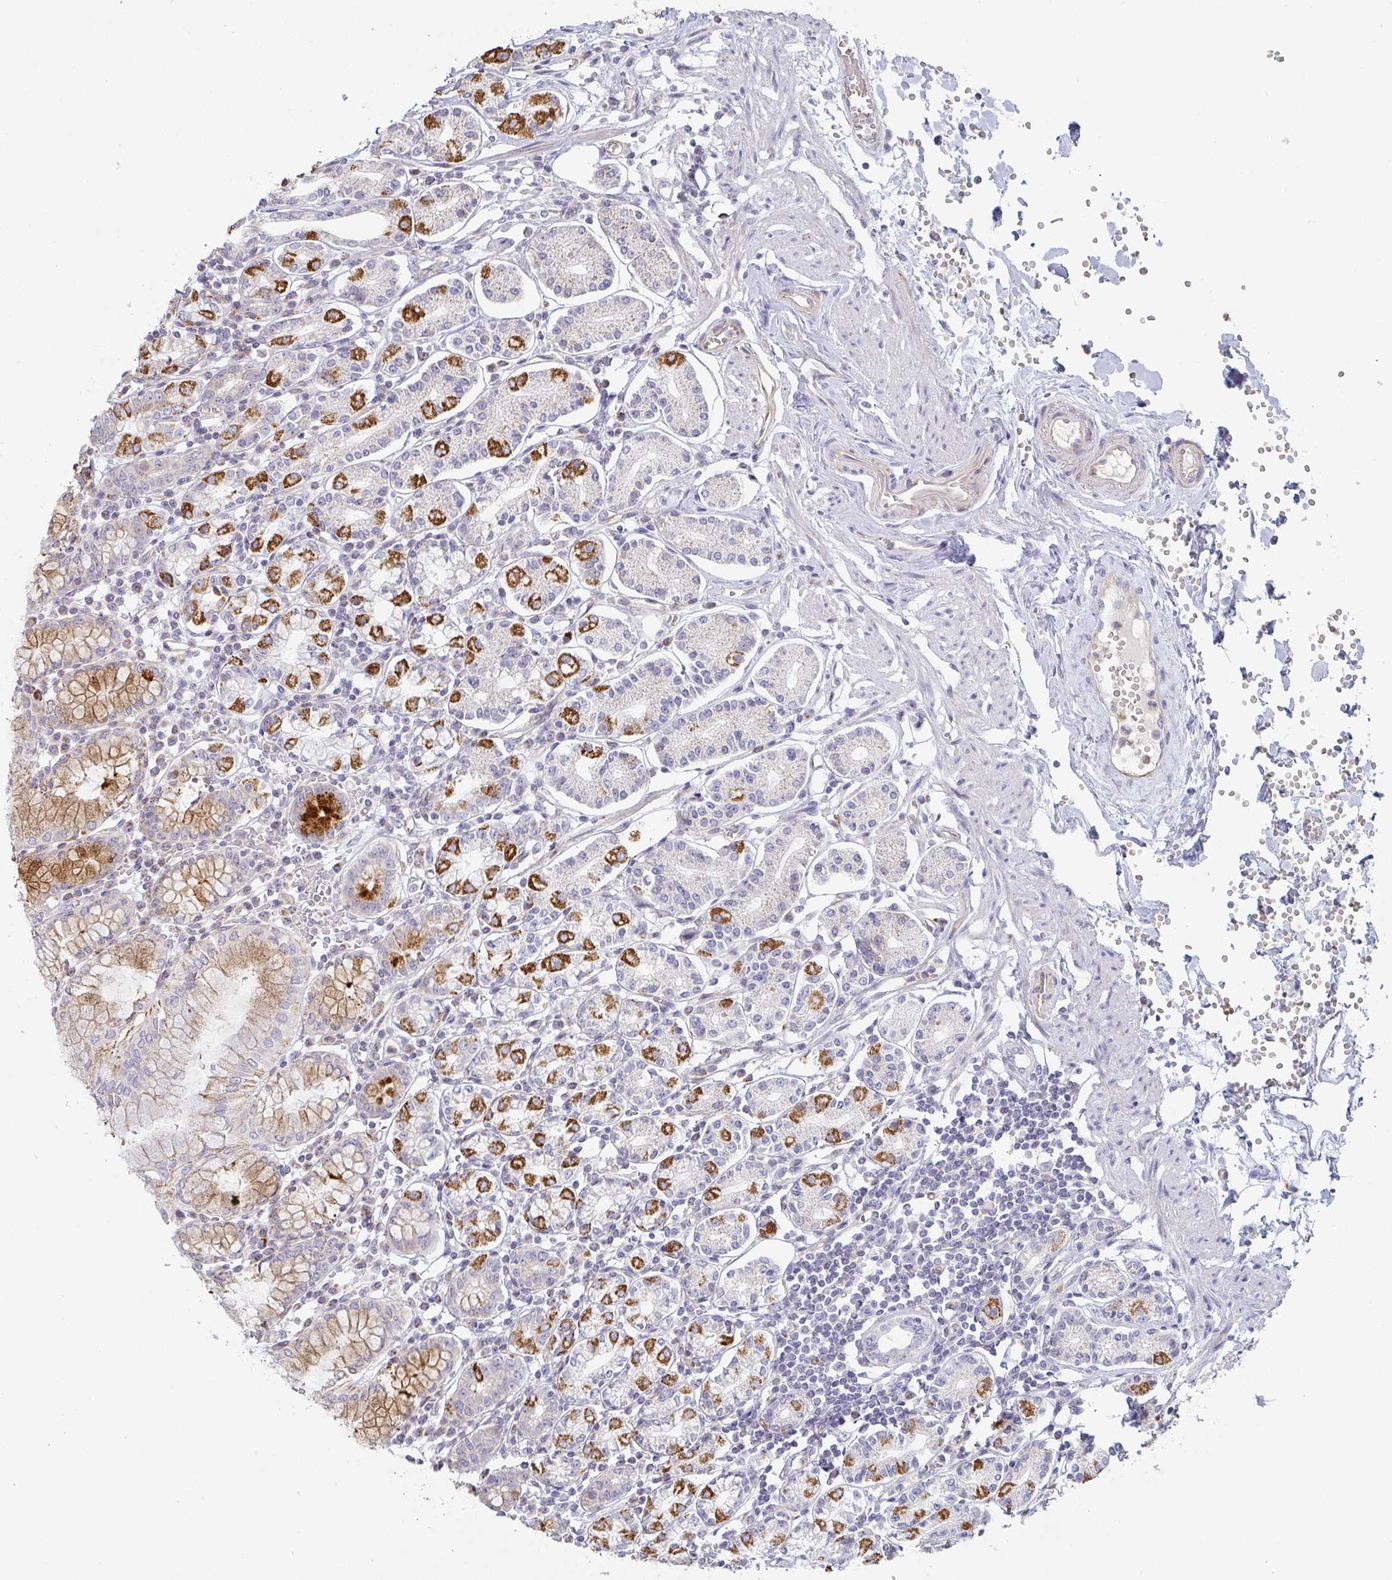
{"staining": {"intensity": "strong", "quantity": "25%-75%", "location": "cytoplasmic/membranous"}, "tissue": "stomach", "cell_type": "Glandular cells", "image_type": "normal", "snomed": [{"axis": "morphology", "description": "Normal tissue, NOS"}, {"axis": "topography", "description": "Stomach"}], "caption": "Immunohistochemical staining of benign human stomach shows high levels of strong cytoplasmic/membranous positivity in approximately 25%-75% of glandular cells.", "gene": "ZNF526", "patient": {"sex": "female", "age": 62}}